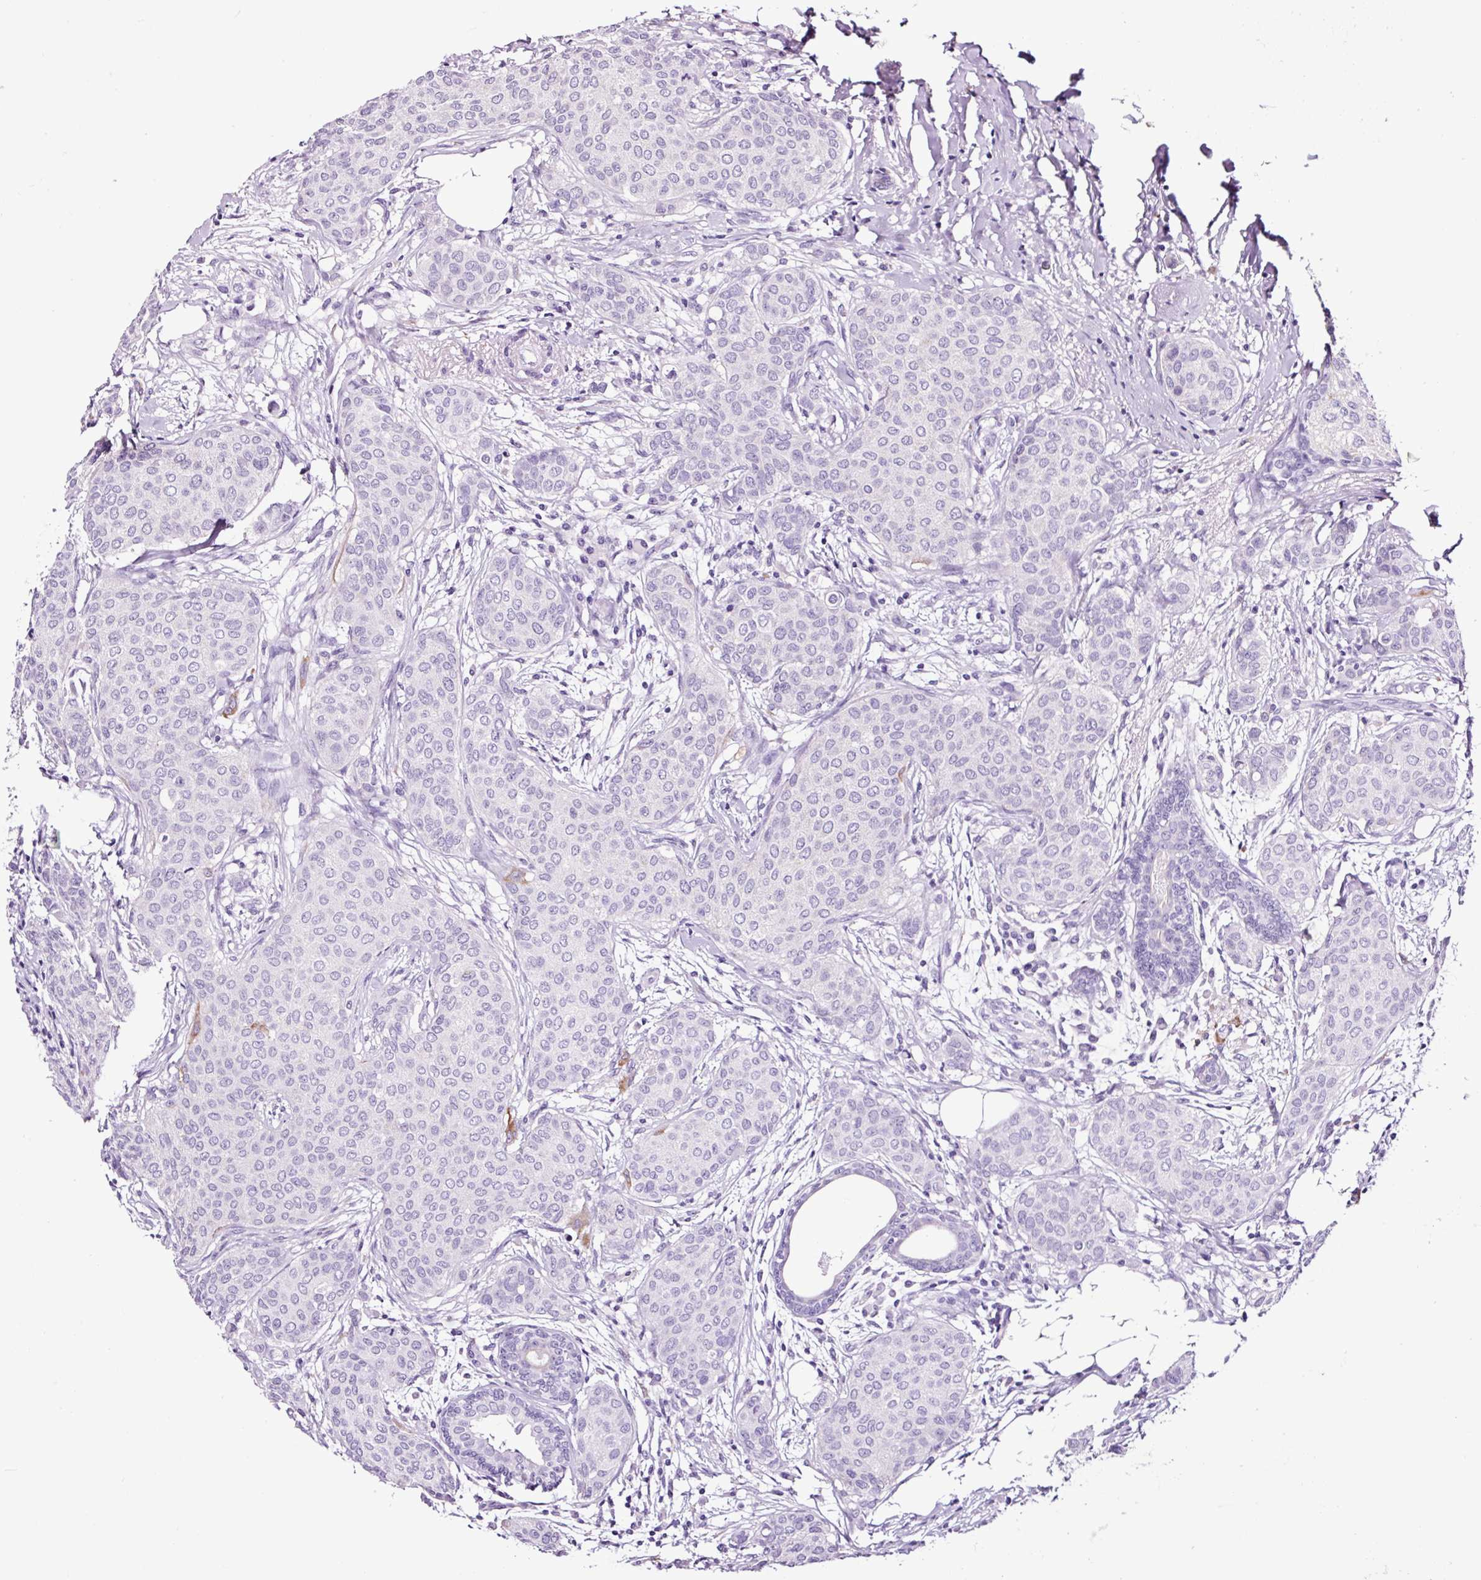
{"staining": {"intensity": "negative", "quantity": "none", "location": "none"}, "tissue": "breast cancer", "cell_type": "Tumor cells", "image_type": "cancer", "snomed": [{"axis": "morphology", "description": "Duct carcinoma"}, {"axis": "topography", "description": "Breast"}], "caption": "Immunohistochemistry (IHC) micrograph of neoplastic tissue: intraductal carcinoma (breast) stained with DAB (3,3'-diaminobenzidine) demonstrates no significant protein positivity in tumor cells.", "gene": "FBXL7", "patient": {"sex": "female", "age": 47}}